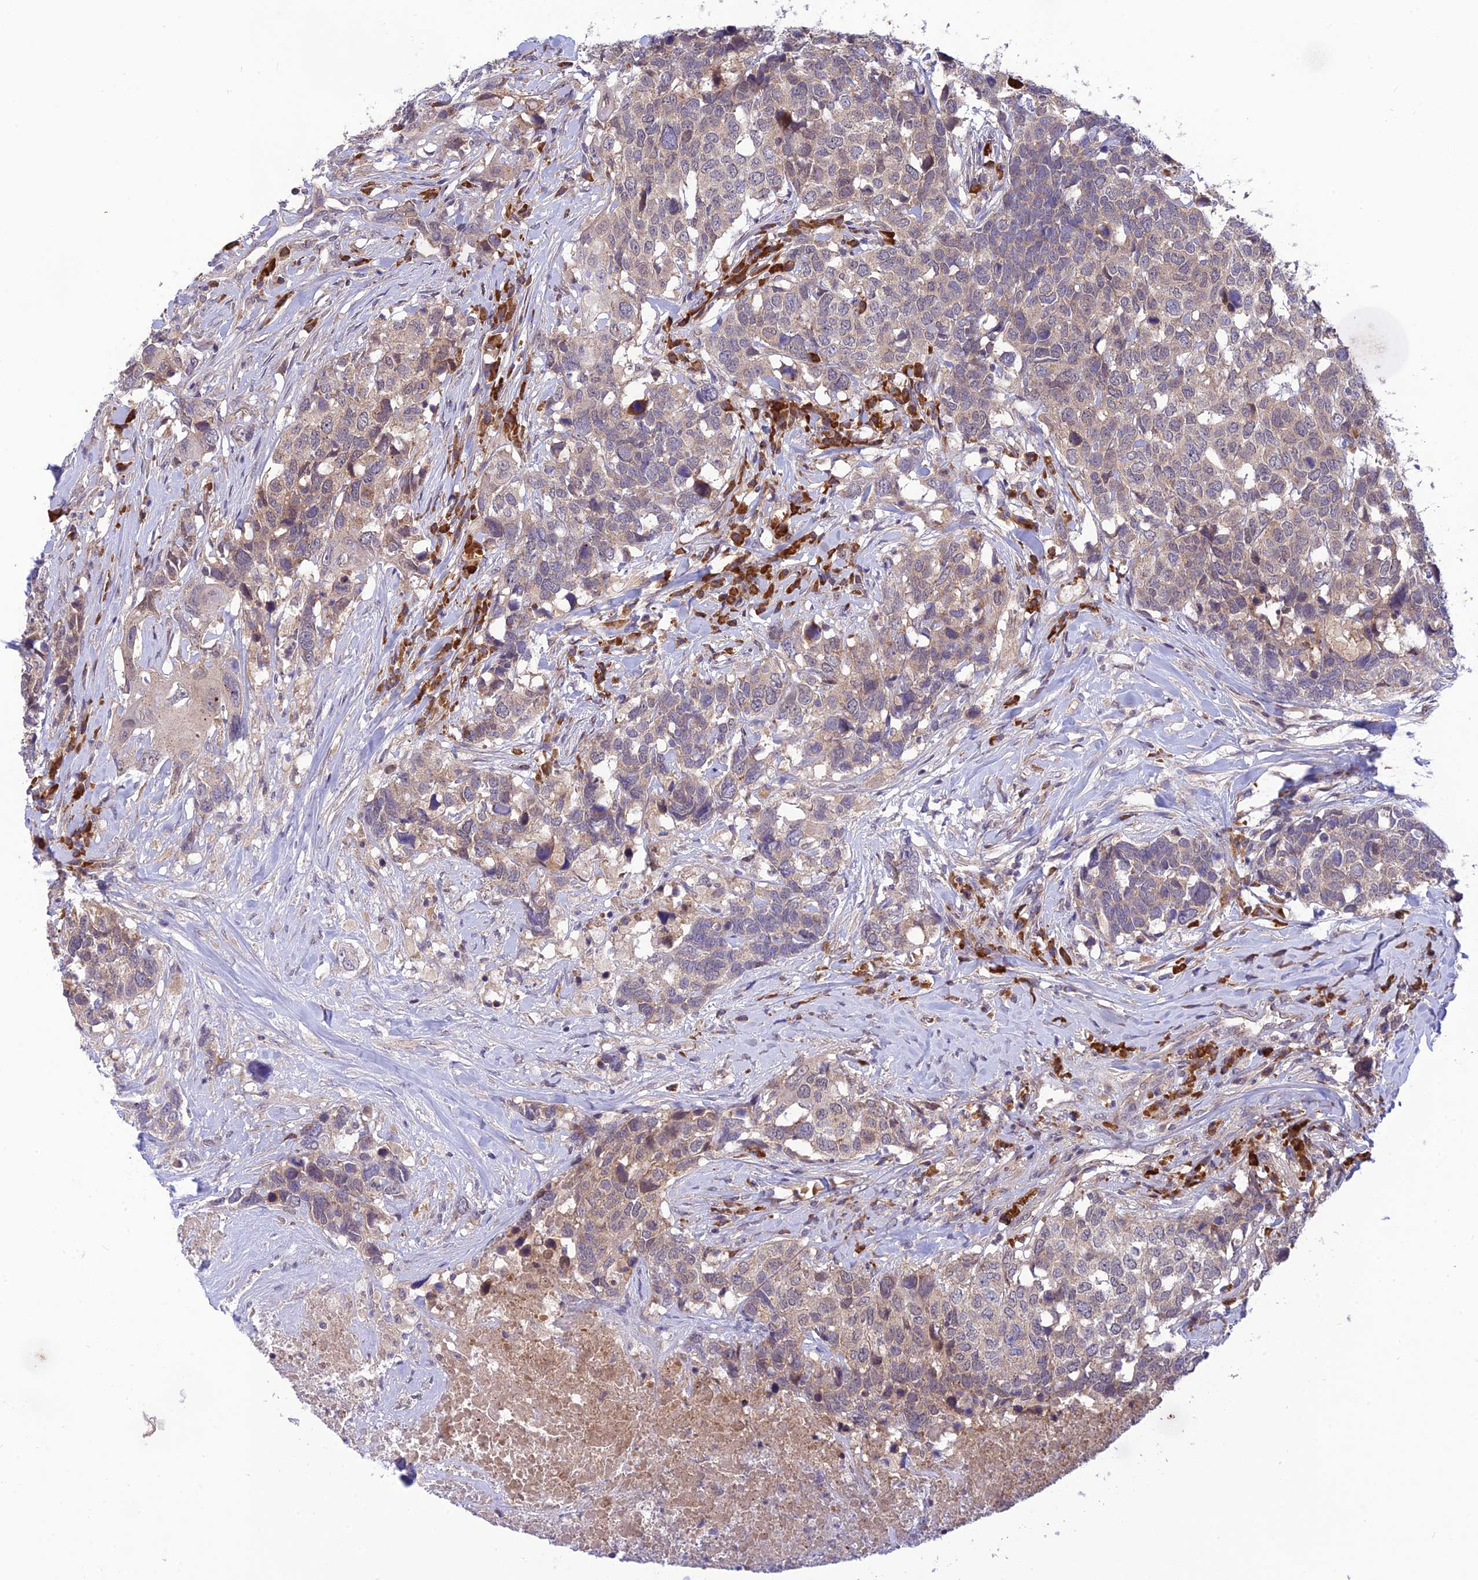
{"staining": {"intensity": "weak", "quantity": "<25%", "location": "cytoplasmic/membranous"}, "tissue": "head and neck cancer", "cell_type": "Tumor cells", "image_type": "cancer", "snomed": [{"axis": "morphology", "description": "Squamous cell carcinoma, NOS"}, {"axis": "topography", "description": "Head-Neck"}], "caption": "There is no significant staining in tumor cells of head and neck squamous cell carcinoma. The staining is performed using DAB brown chromogen with nuclei counter-stained in using hematoxylin.", "gene": "UROS", "patient": {"sex": "male", "age": 66}}